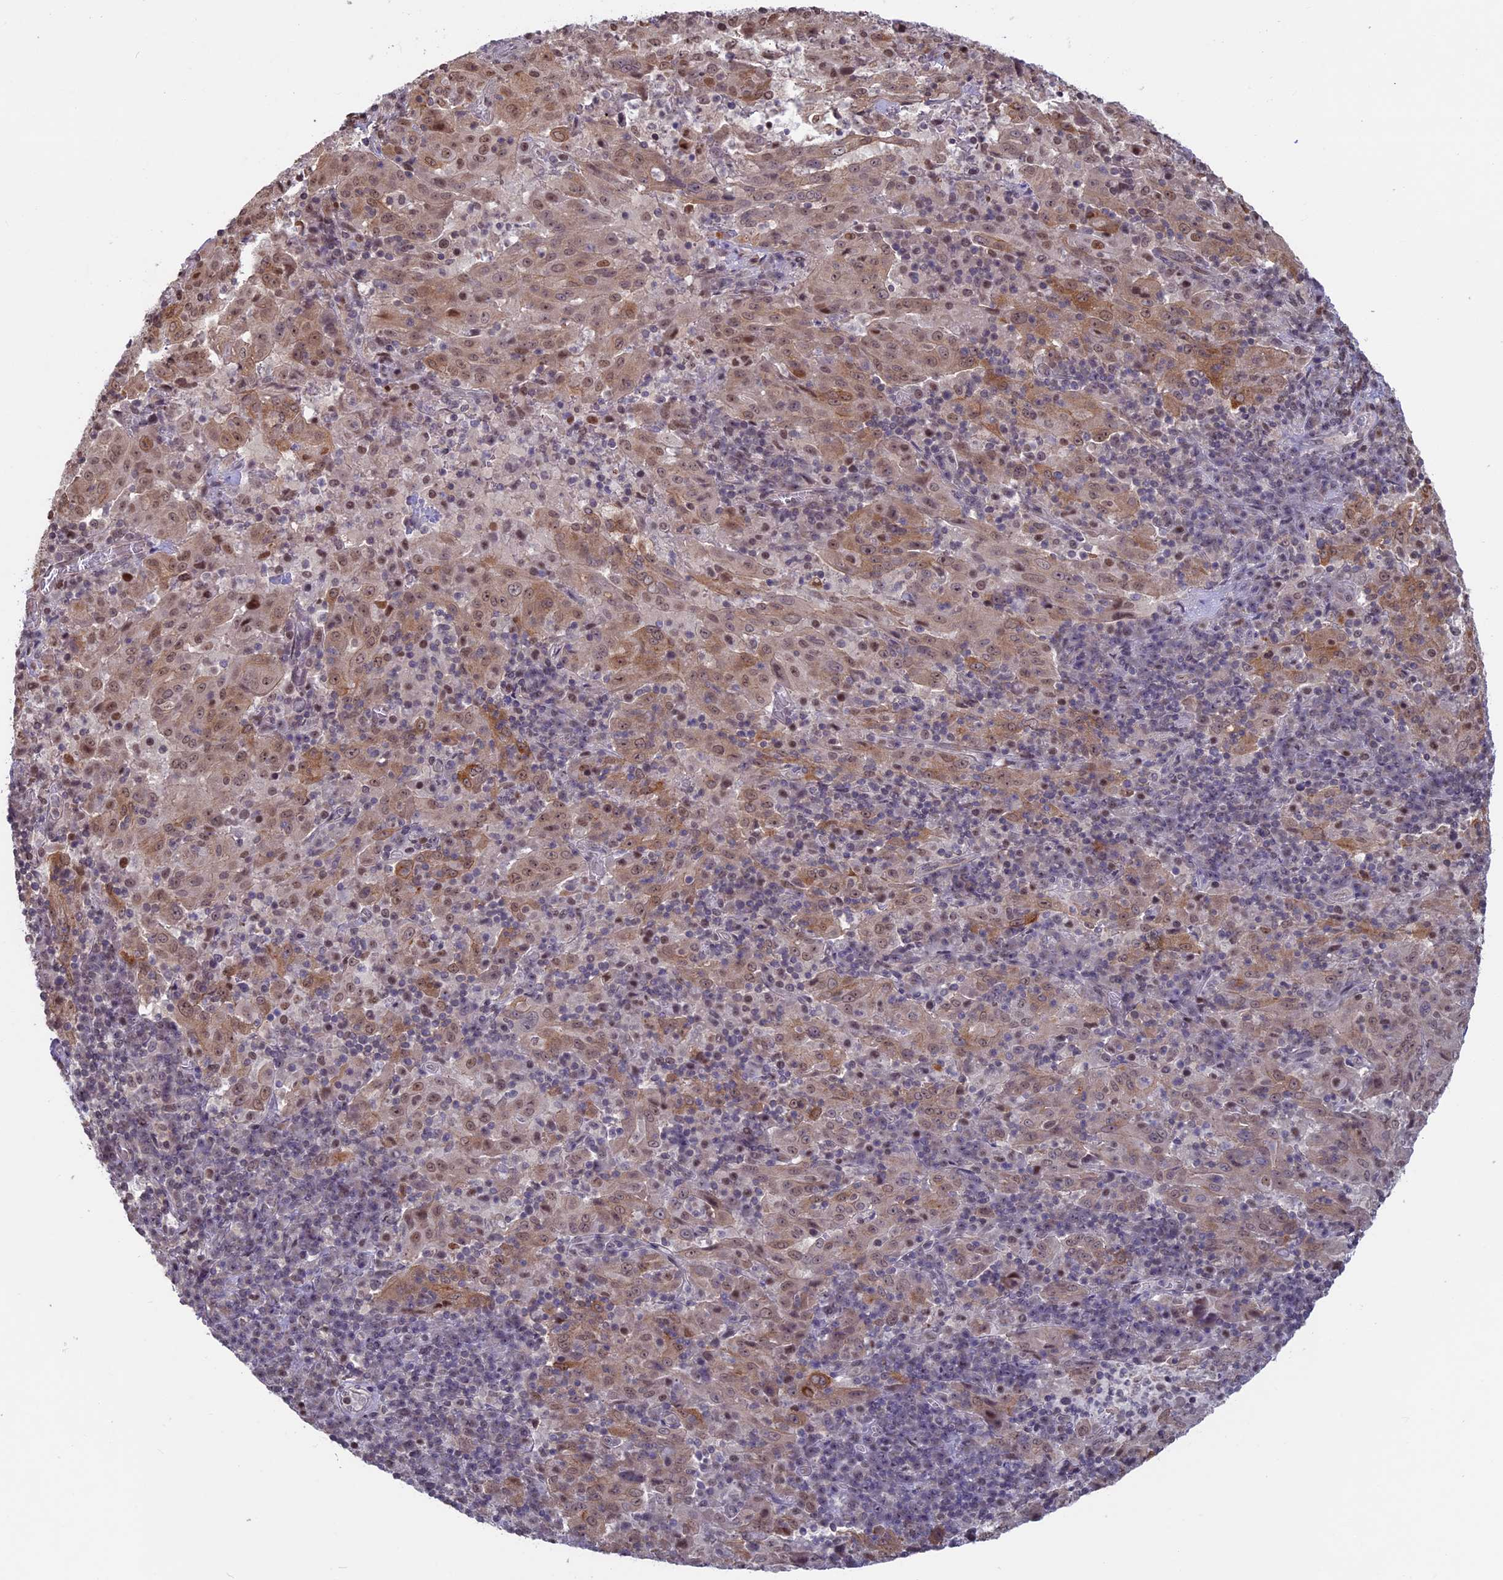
{"staining": {"intensity": "moderate", "quantity": ">75%", "location": "cytoplasmic/membranous,nuclear"}, "tissue": "pancreatic cancer", "cell_type": "Tumor cells", "image_type": "cancer", "snomed": [{"axis": "morphology", "description": "Adenocarcinoma, NOS"}, {"axis": "topography", "description": "Pancreas"}], "caption": "This image displays IHC staining of pancreatic cancer (adenocarcinoma), with medium moderate cytoplasmic/membranous and nuclear expression in approximately >75% of tumor cells.", "gene": "SPIRE1", "patient": {"sex": "male", "age": 63}}